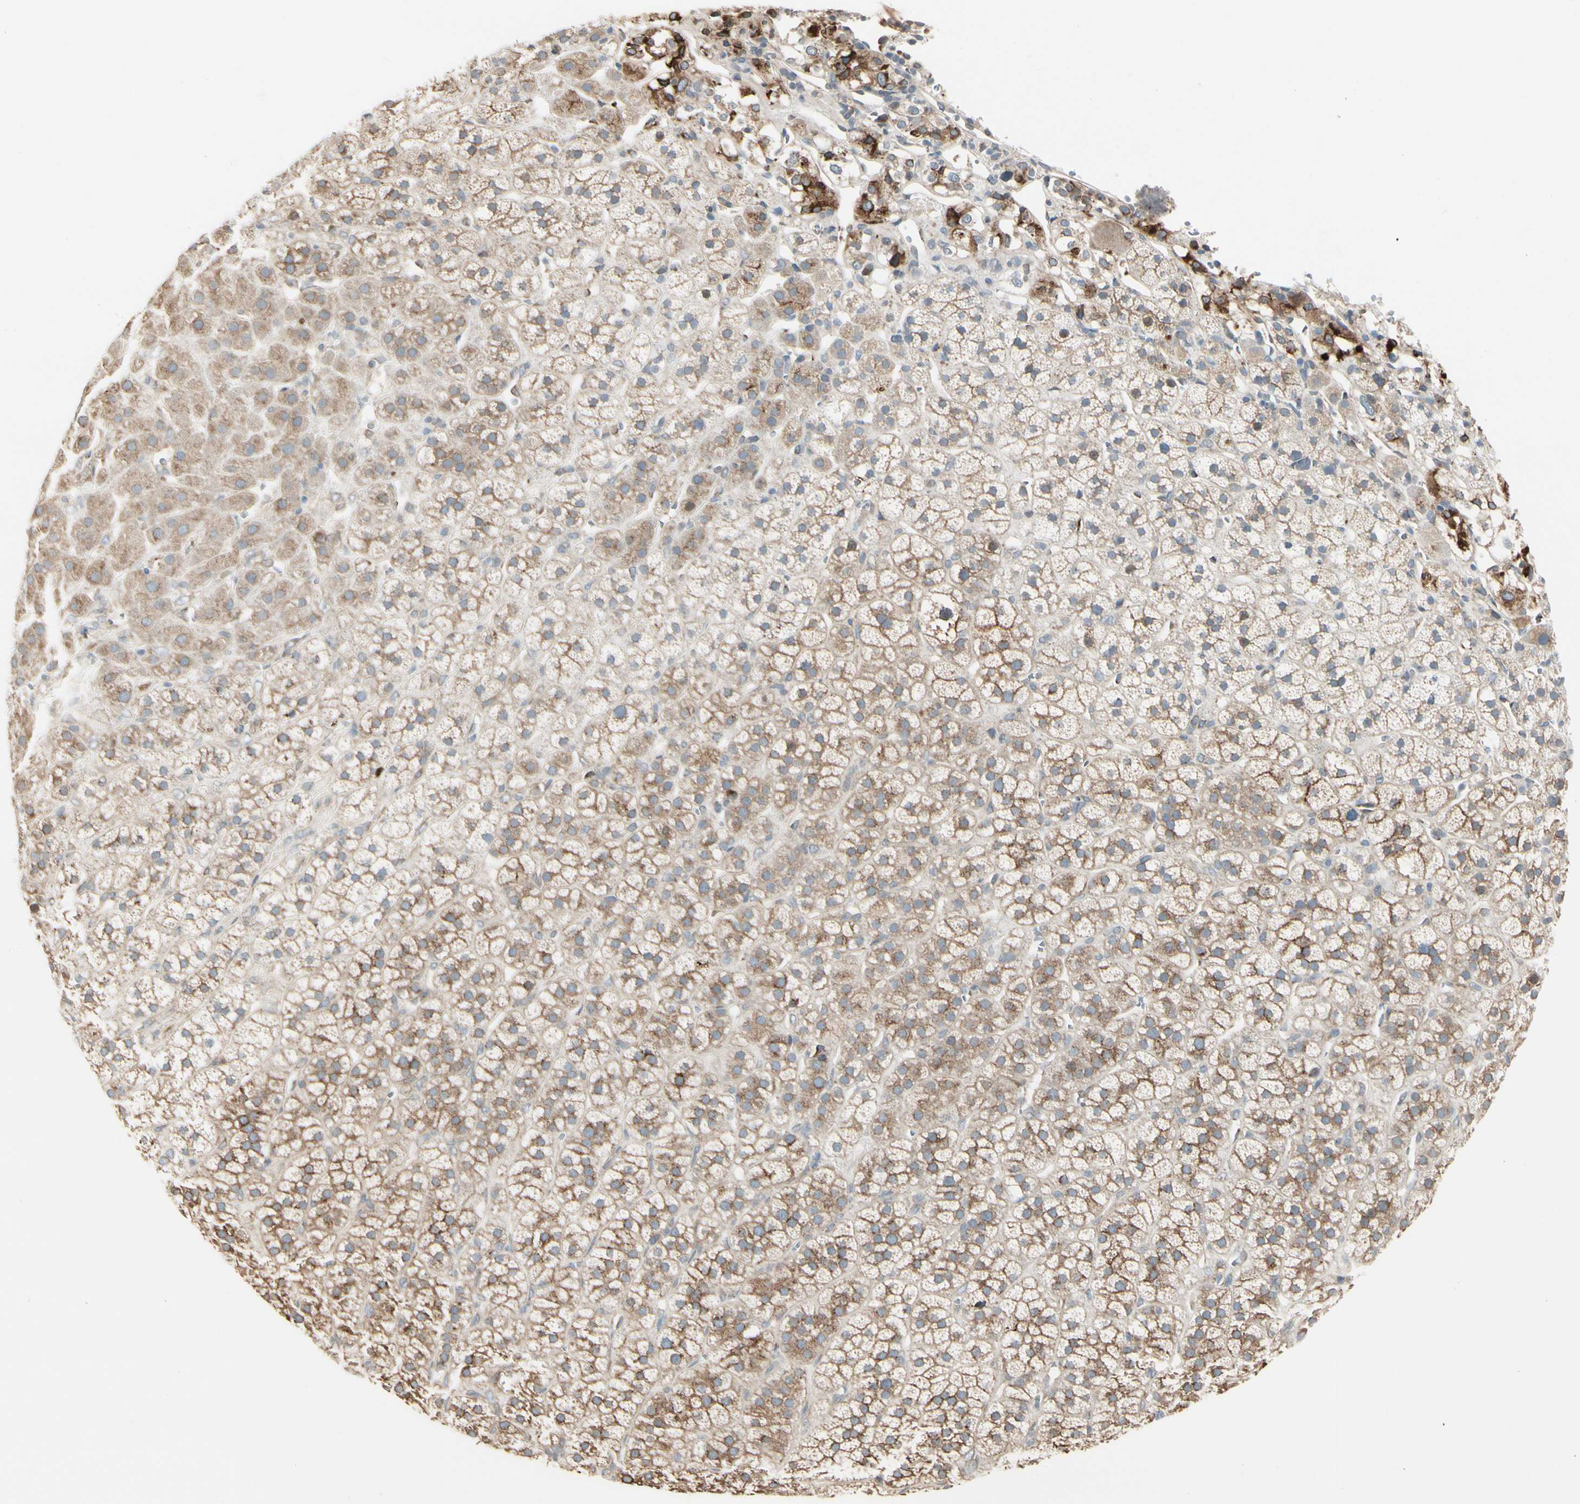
{"staining": {"intensity": "weak", "quantity": ">75%", "location": "cytoplasmic/membranous"}, "tissue": "adrenal gland", "cell_type": "Glandular cells", "image_type": "normal", "snomed": [{"axis": "morphology", "description": "Normal tissue, NOS"}, {"axis": "topography", "description": "Adrenal gland"}], "caption": "This is an image of immunohistochemistry (IHC) staining of benign adrenal gland, which shows weak staining in the cytoplasmic/membranous of glandular cells.", "gene": "NUCB2", "patient": {"sex": "male", "age": 56}}